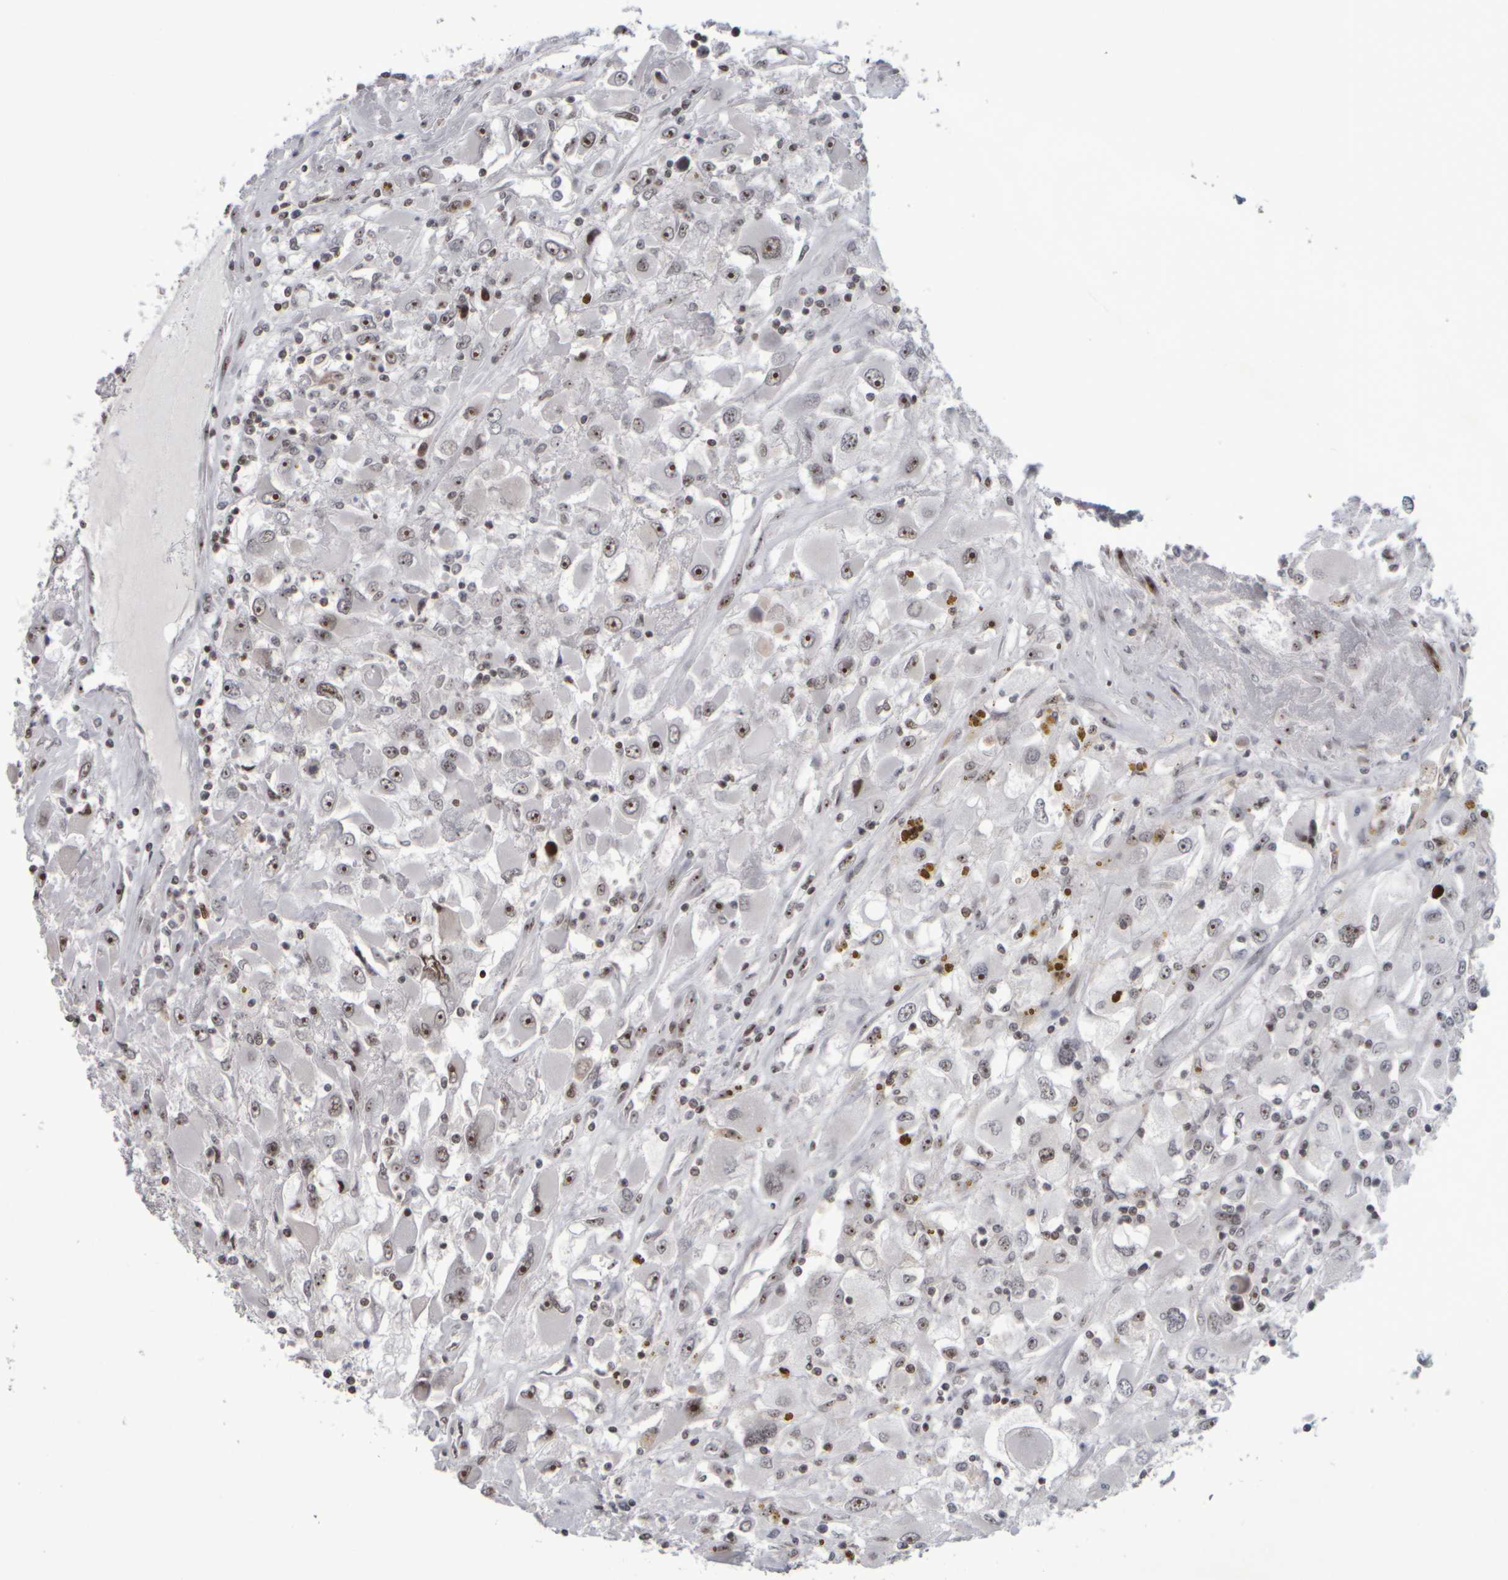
{"staining": {"intensity": "moderate", "quantity": "25%-75%", "location": "nuclear"}, "tissue": "renal cancer", "cell_type": "Tumor cells", "image_type": "cancer", "snomed": [{"axis": "morphology", "description": "Adenocarcinoma, NOS"}, {"axis": "topography", "description": "Kidney"}], "caption": "Immunohistochemistry (IHC) photomicrograph of neoplastic tissue: renal cancer stained using immunohistochemistry (IHC) reveals medium levels of moderate protein expression localized specifically in the nuclear of tumor cells, appearing as a nuclear brown color.", "gene": "SURF6", "patient": {"sex": "female", "age": 52}}